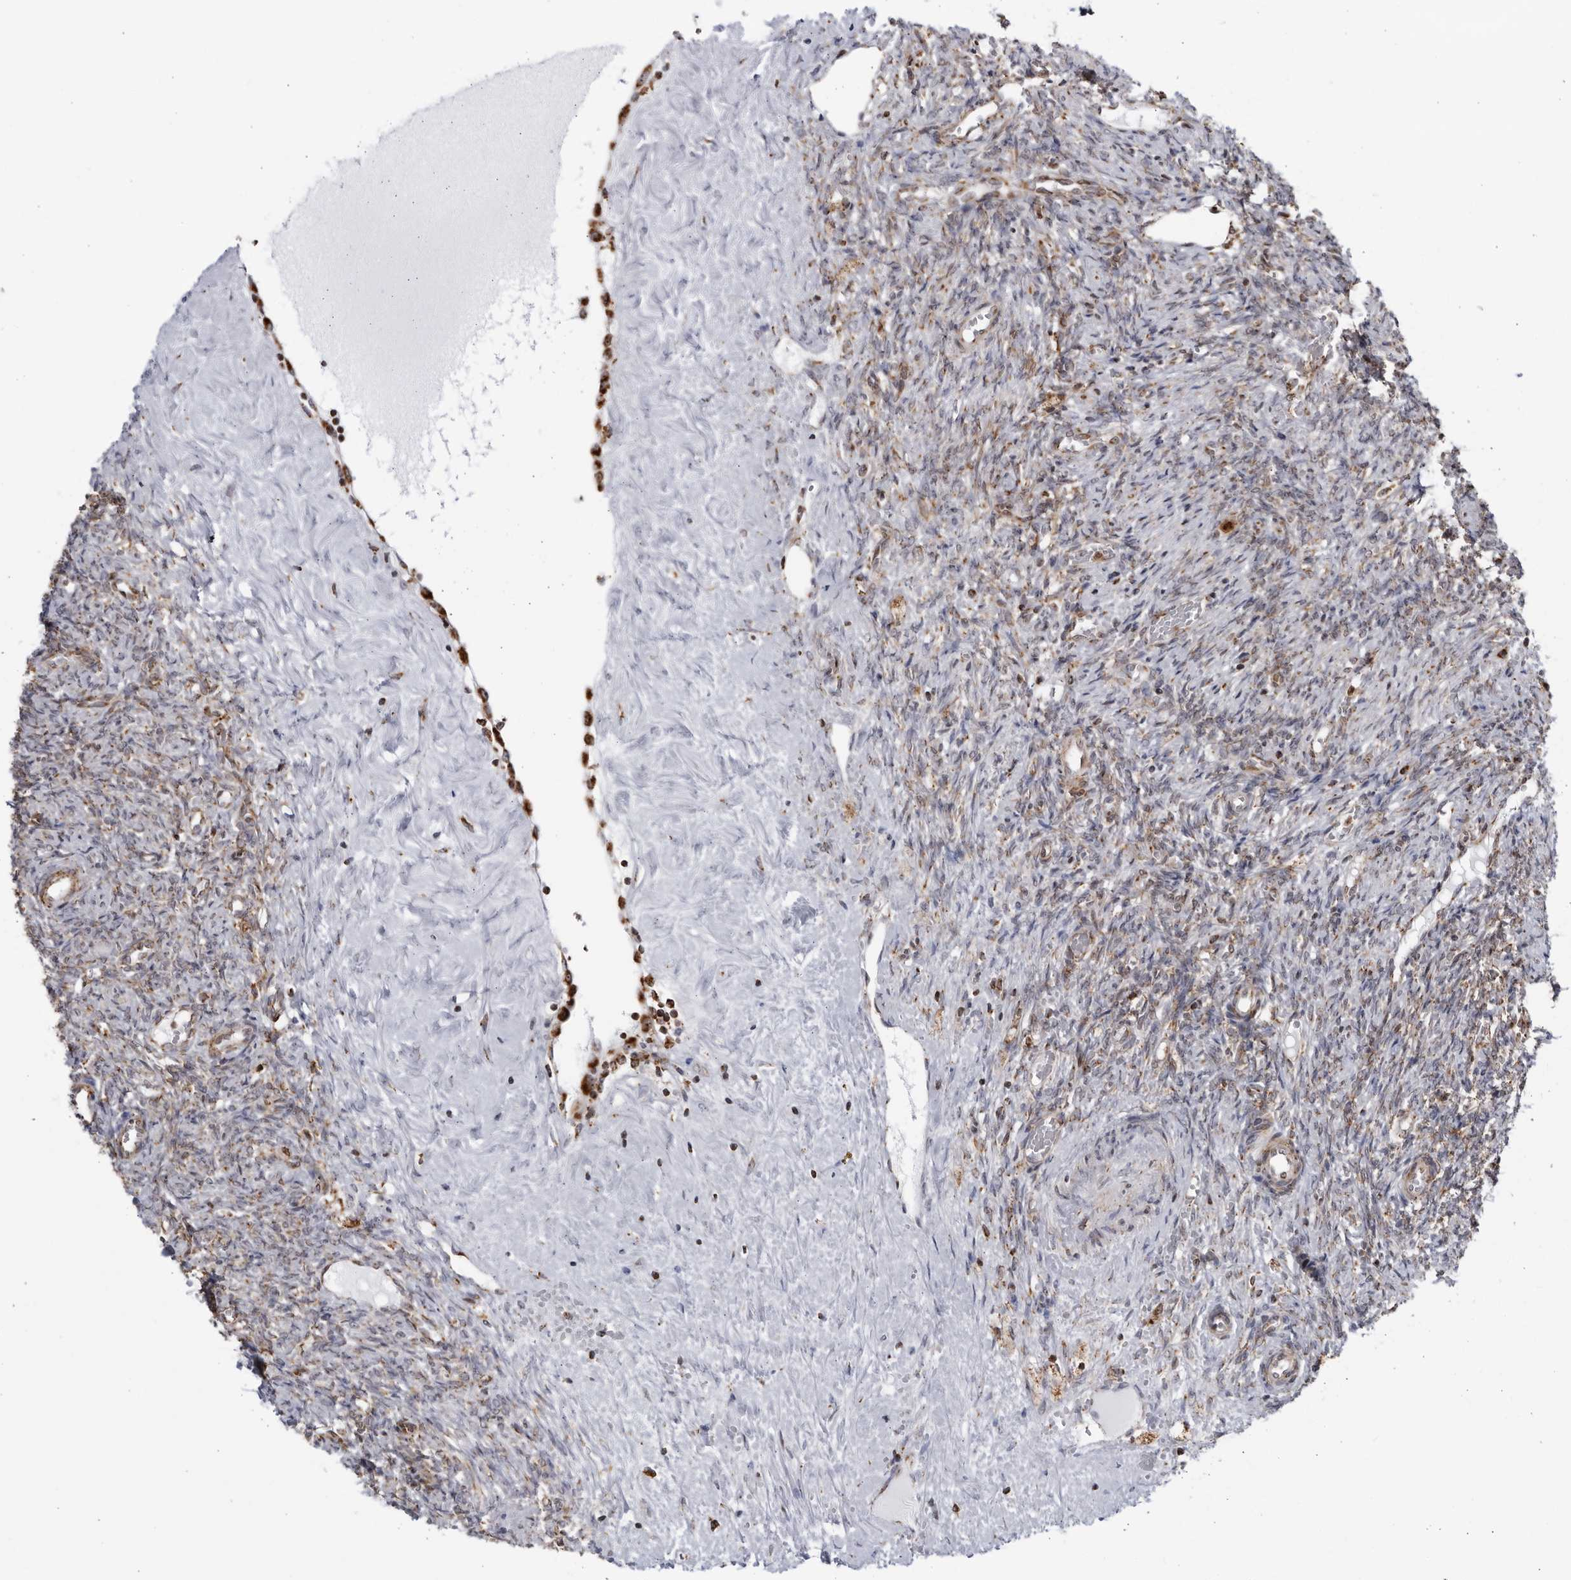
{"staining": {"intensity": "moderate", "quantity": "25%-75%", "location": "cytoplasmic/membranous"}, "tissue": "ovary", "cell_type": "Ovarian stroma cells", "image_type": "normal", "snomed": [{"axis": "morphology", "description": "Normal tissue, NOS"}, {"axis": "topography", "description": "Ovary"}], "caption": "Immunohistochemistry (IHC) staining of normal ovary, which exhibits medium levels of moderate cytoplasmic/membranous positivity in about 25%-75% of ovarian stroma cells indicating moderate cytoplasmic/membranous protein expression. The staining was performed using DAB (brown) for protein detection and nuclei were counterstained in hematoxylin (blue).", "gene": "RBM34", "patient": {"sex": "female", "age": 41}}